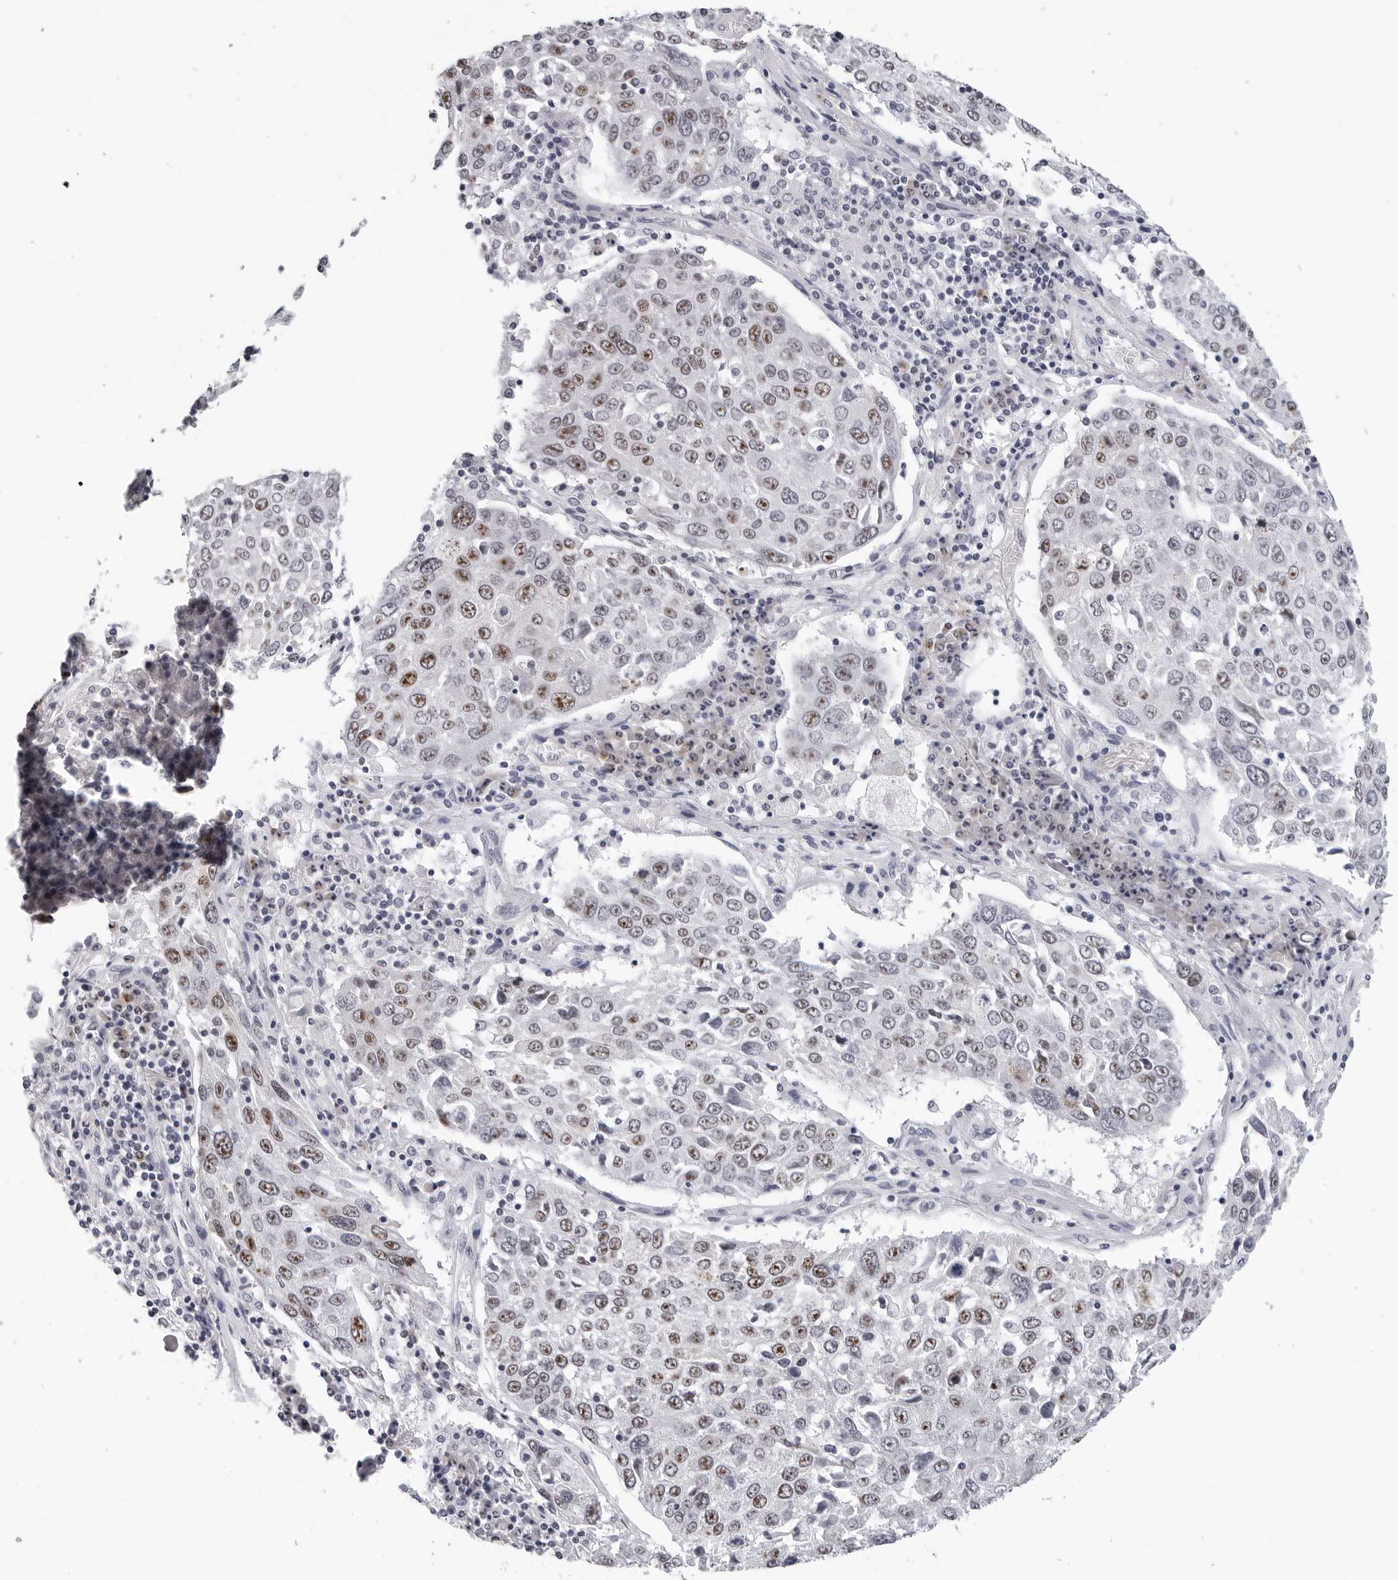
{"staining": {"intensity": "moderate", "quantity": "25%-75%", "location": "nuclear"}, "tissue": "lung cancer", "cell_type": "Tumor cells", "image_type": "cancer", "snomed": [{"axis": "morphology", "description": "Squamous cell carcinoma, NOS"}, {"axis": "topography", "description": "Lung"}], "caption": "Immunohistochemistry of squamous cell carcinoma (lung) displays medium levels of moderate nuclear expression in approximately 25%-75% of tumor cells.", "gene": "GNL2", "patient": {"sex": "male", "age": 65}}